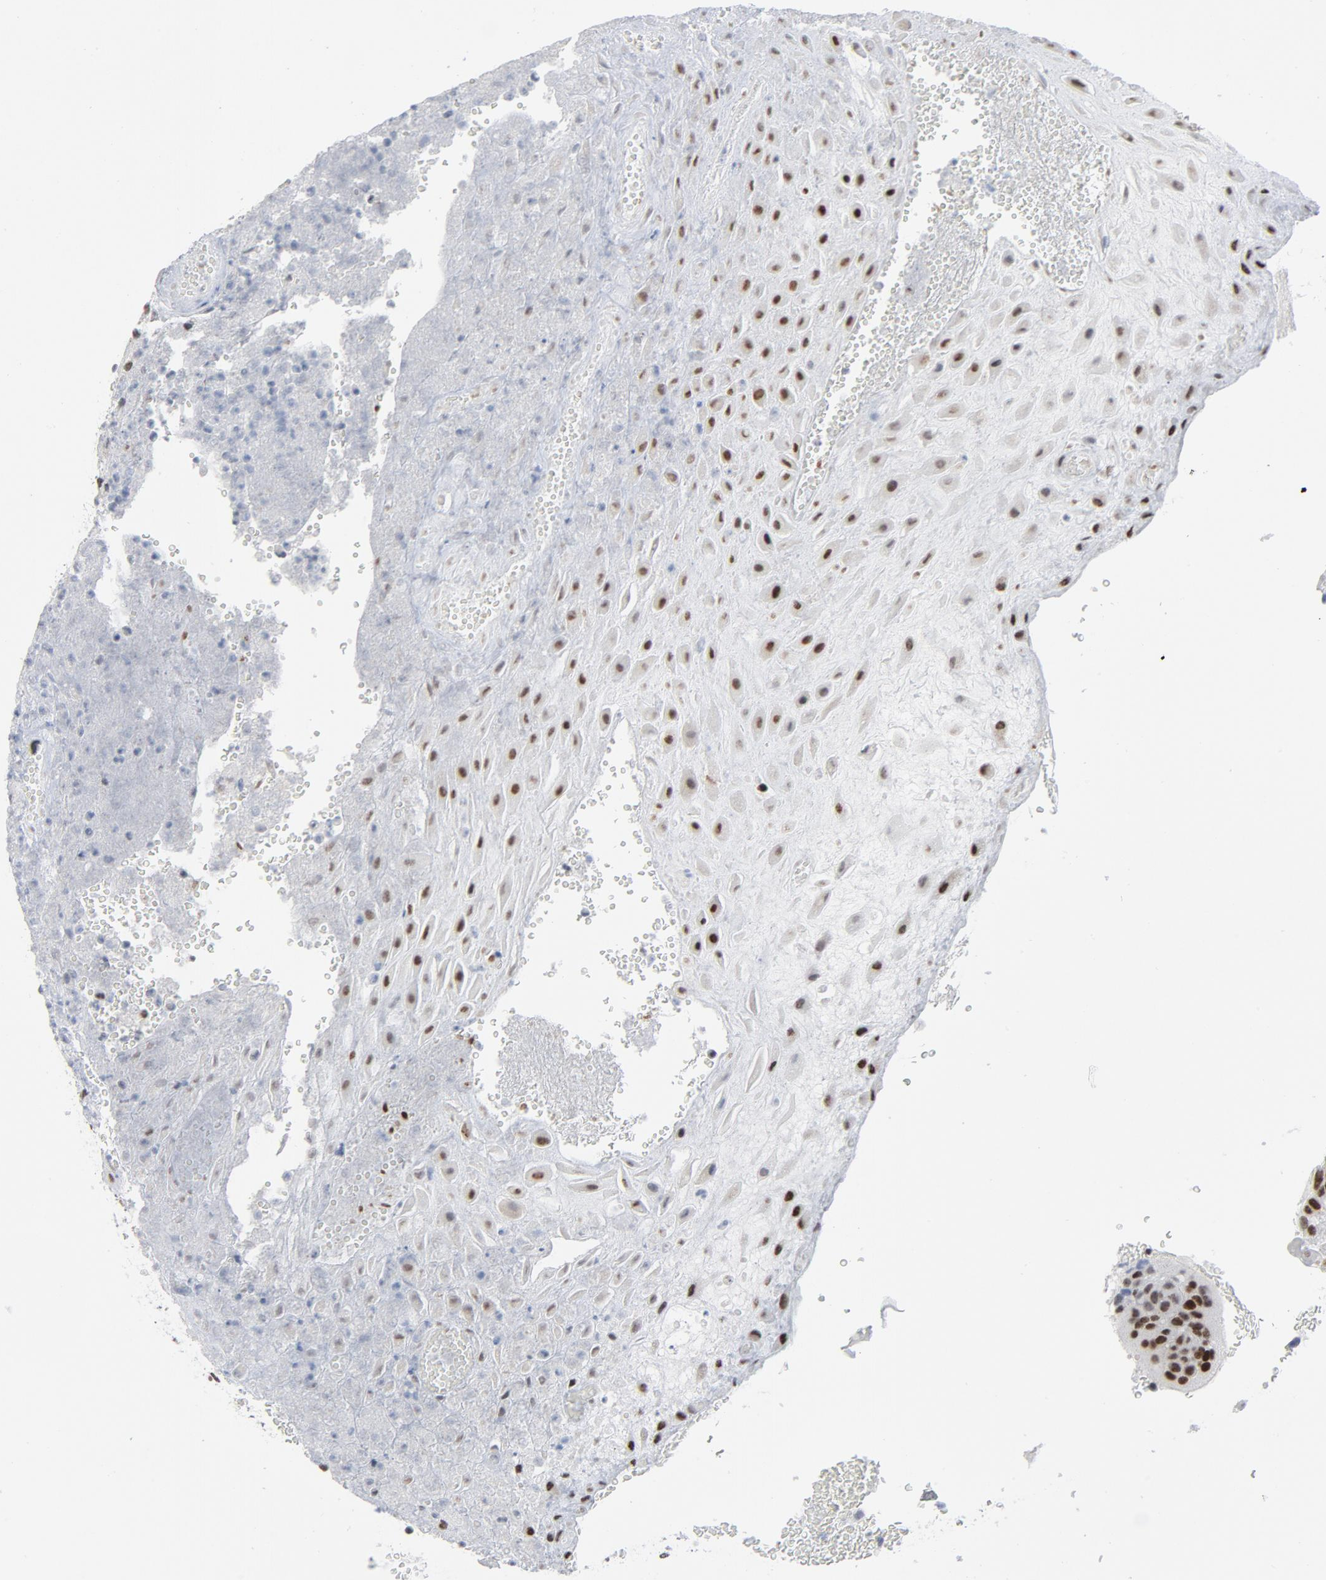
{"staining": {"intensity": "strong", "quantity": ">75%", "location": "nuclear"}, "tissue": "placenta", "cell_type": "Decidual cells", "image_type": "normal", "snomed": [{"axis": "morphology", "description": "Normal tissue, NOS"}, {"axis": "topography", "description": "Placenta"}], "caption": "Brown immunohistochemical staining in normal placenta reveals strong nuclear staining in about >75% of decidual cells.", "gene": "HSF1", "patient": {"sex": "female", "age": 19}}